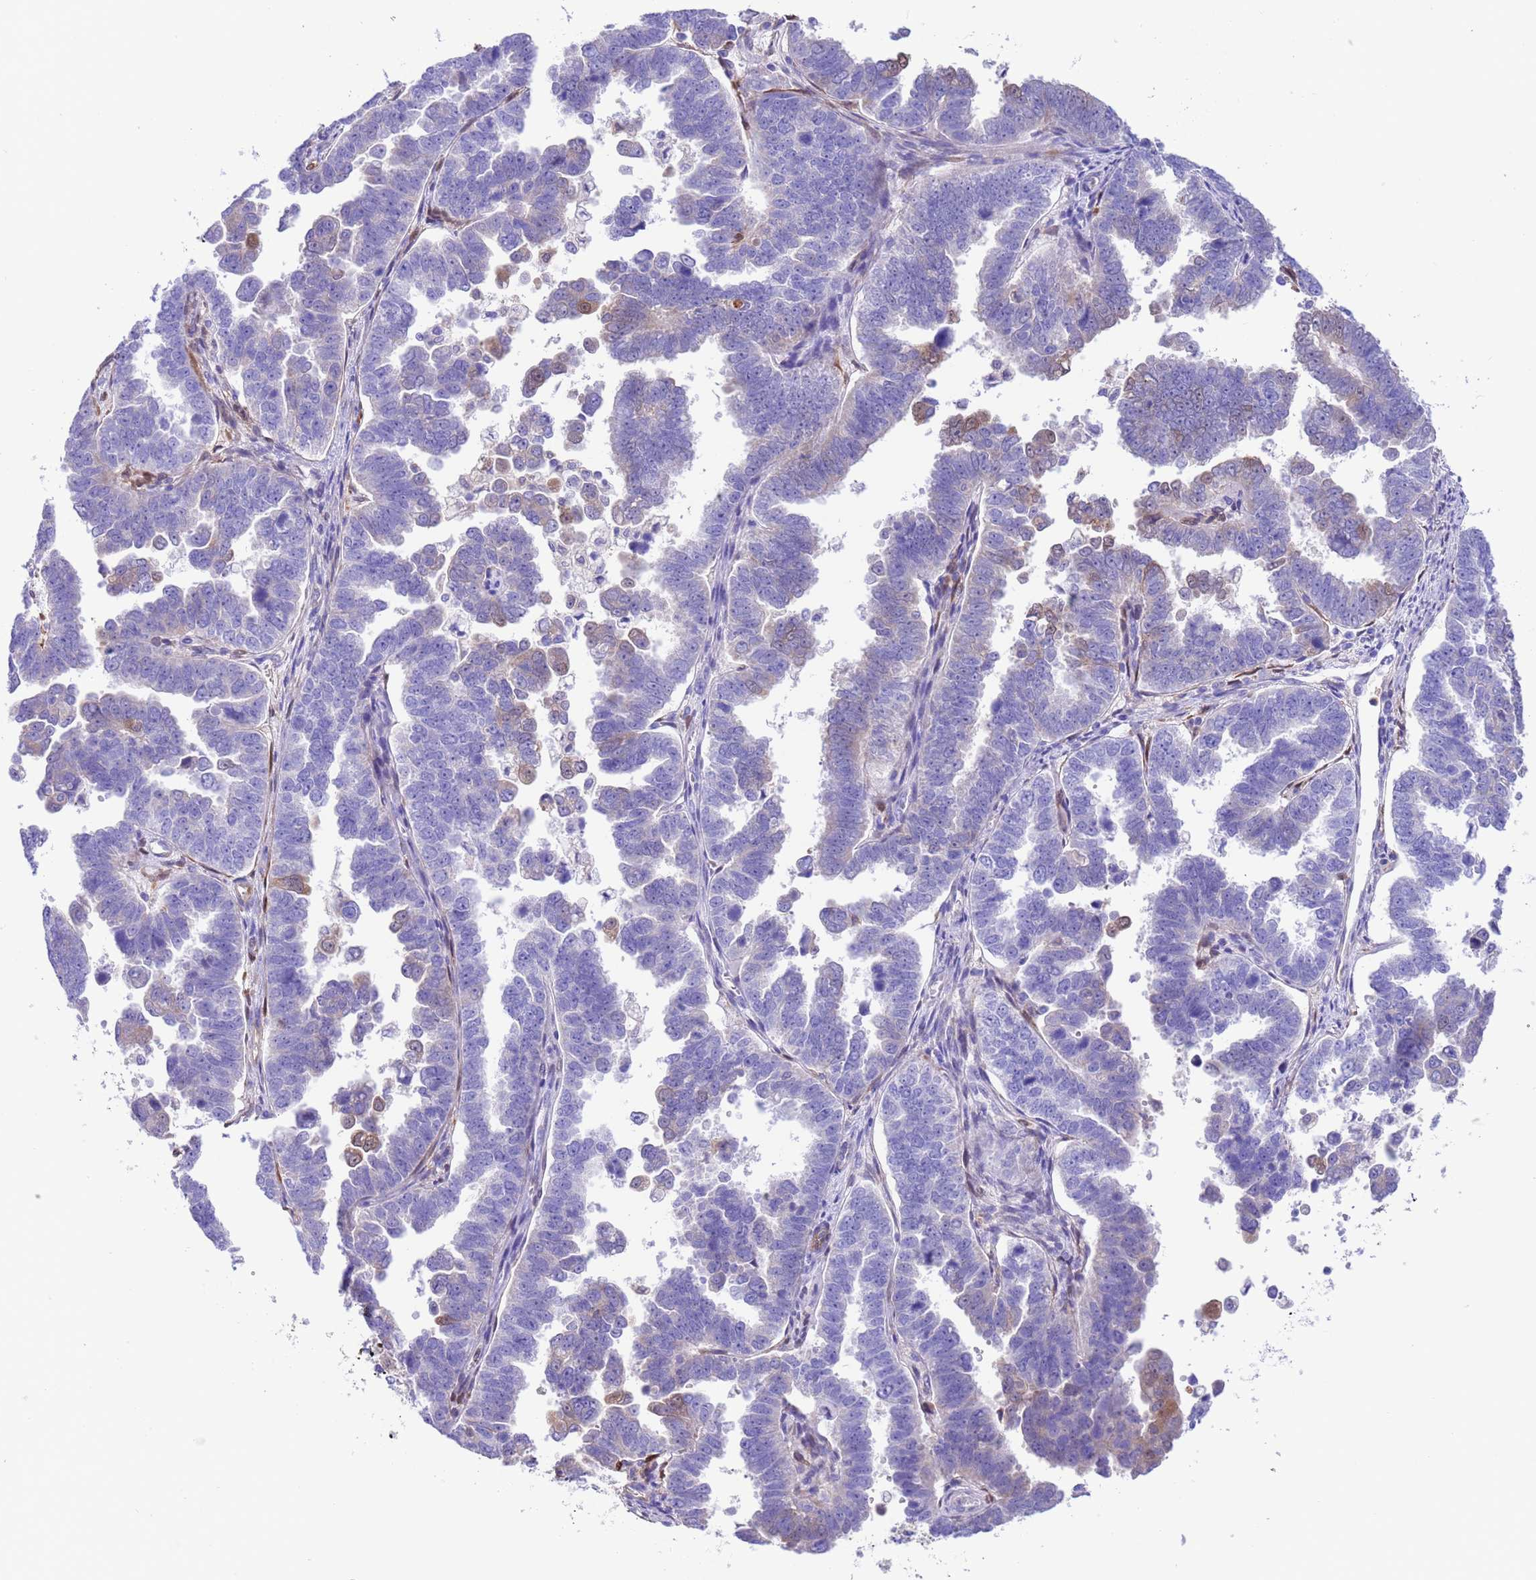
{"staining": {"intensity": "negative", "quantity": "none", "location": "none"}, "tissue": "endometrial cancer", "cell_type": "Tumor cells", "image_type": "cancer", "snomed": [{"axis": "morphology", "description": "Adenocarcinoma, NOS"}, {"axis": "topography", "description": "Endometrium"}], "caption": "This is an IHC histopathology image of endometrial cancer. There is no staining in tumor cells.", "gene": "C6orf47", "patient": {"sex": "female", "age": 75}}